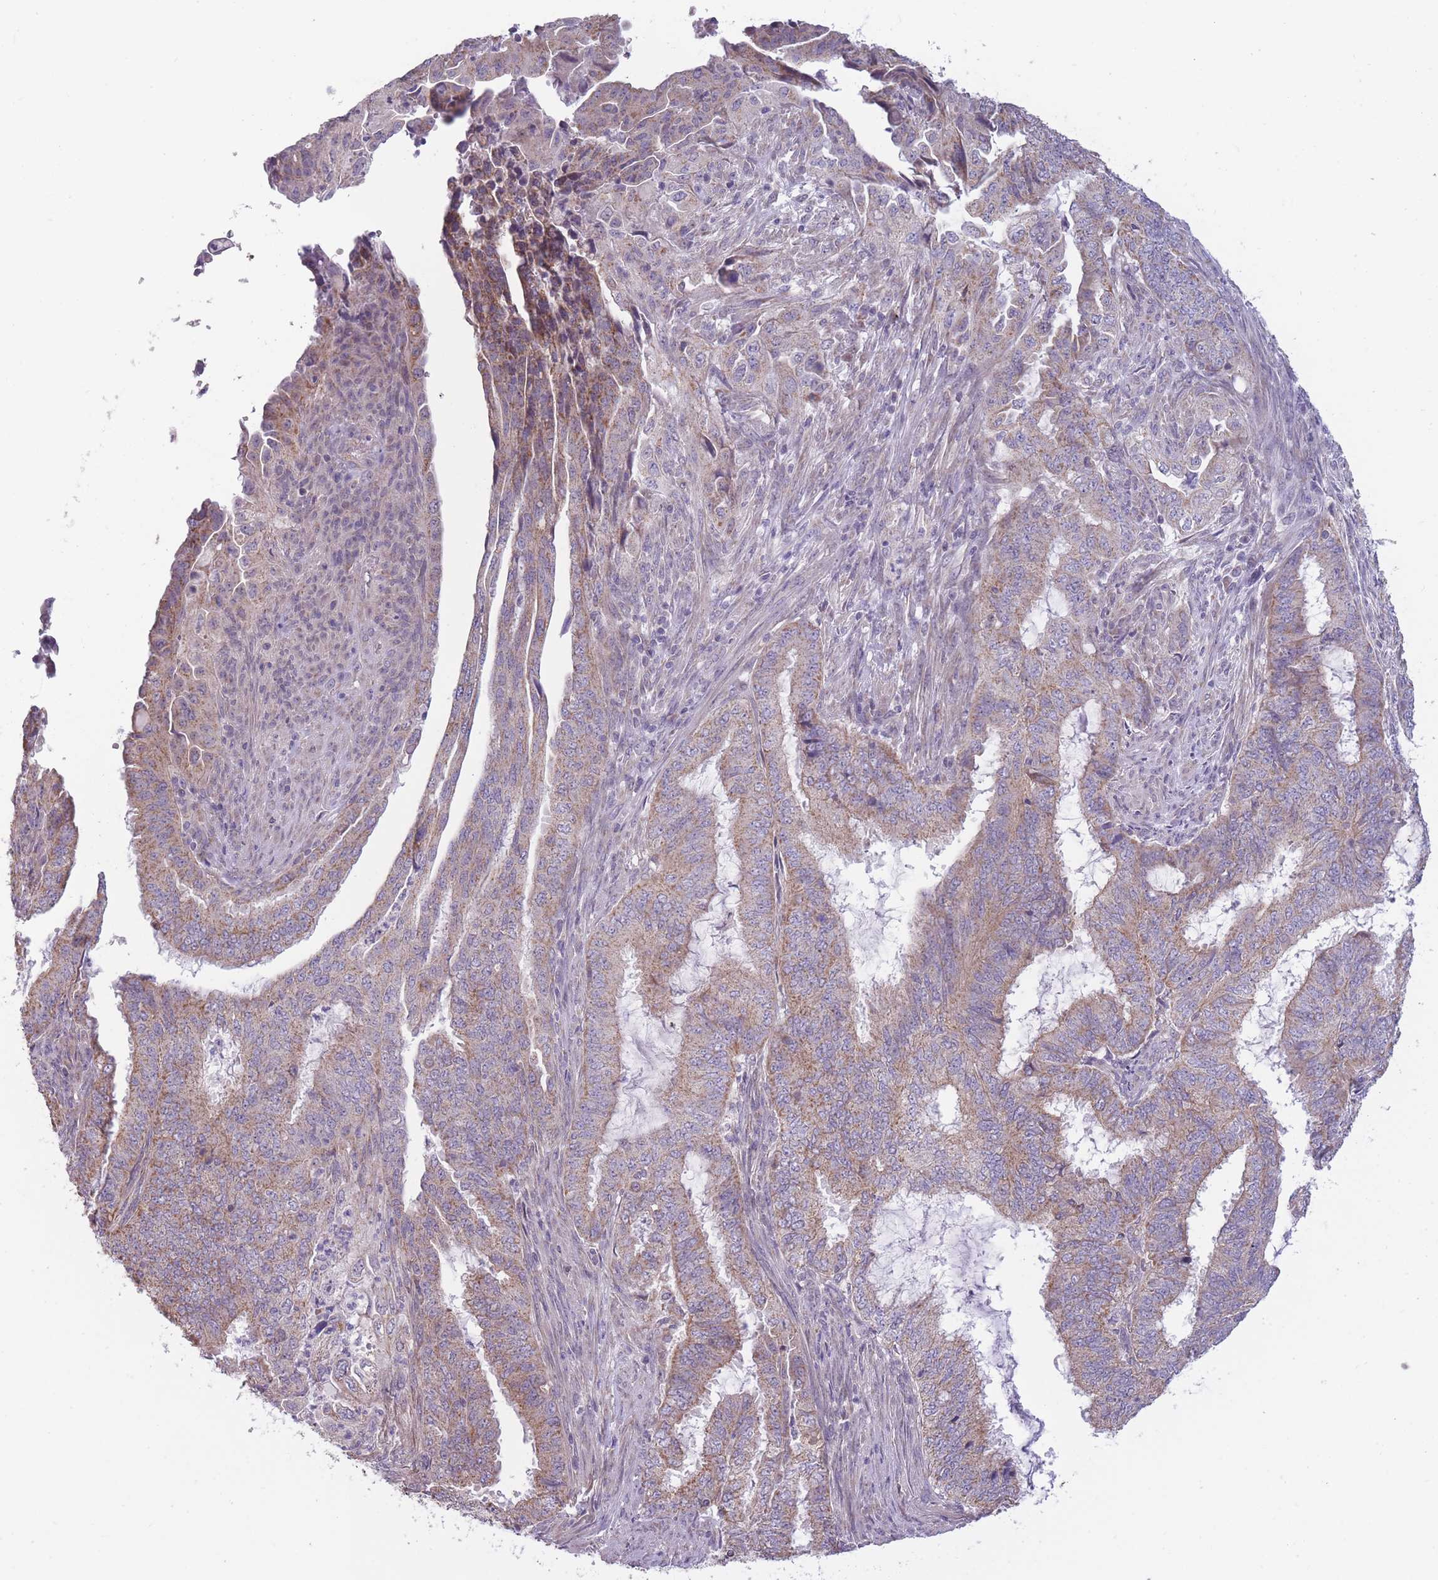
{"staining": {"intensity": "moderate", "quantity": ">75%", "location": "cytoplasmic/membranous"}, "tissue": "endometrial cancer", "cell_type": "Tumor cells", "image_type": "cancer", "snomed": [{"axis": "morphology", "description": "Adenocarcinoma, NOS"}, {"axis": "topography", "description": "Endometrium"}], "caption": "Tumor cells display medium levels of moderate cytoplasmic/membranous positivity in about >75% of cells in endometrial adenocarcinoma.", "gene": "MRPS18C", "patient": {"sex": "female", "age": 51}}